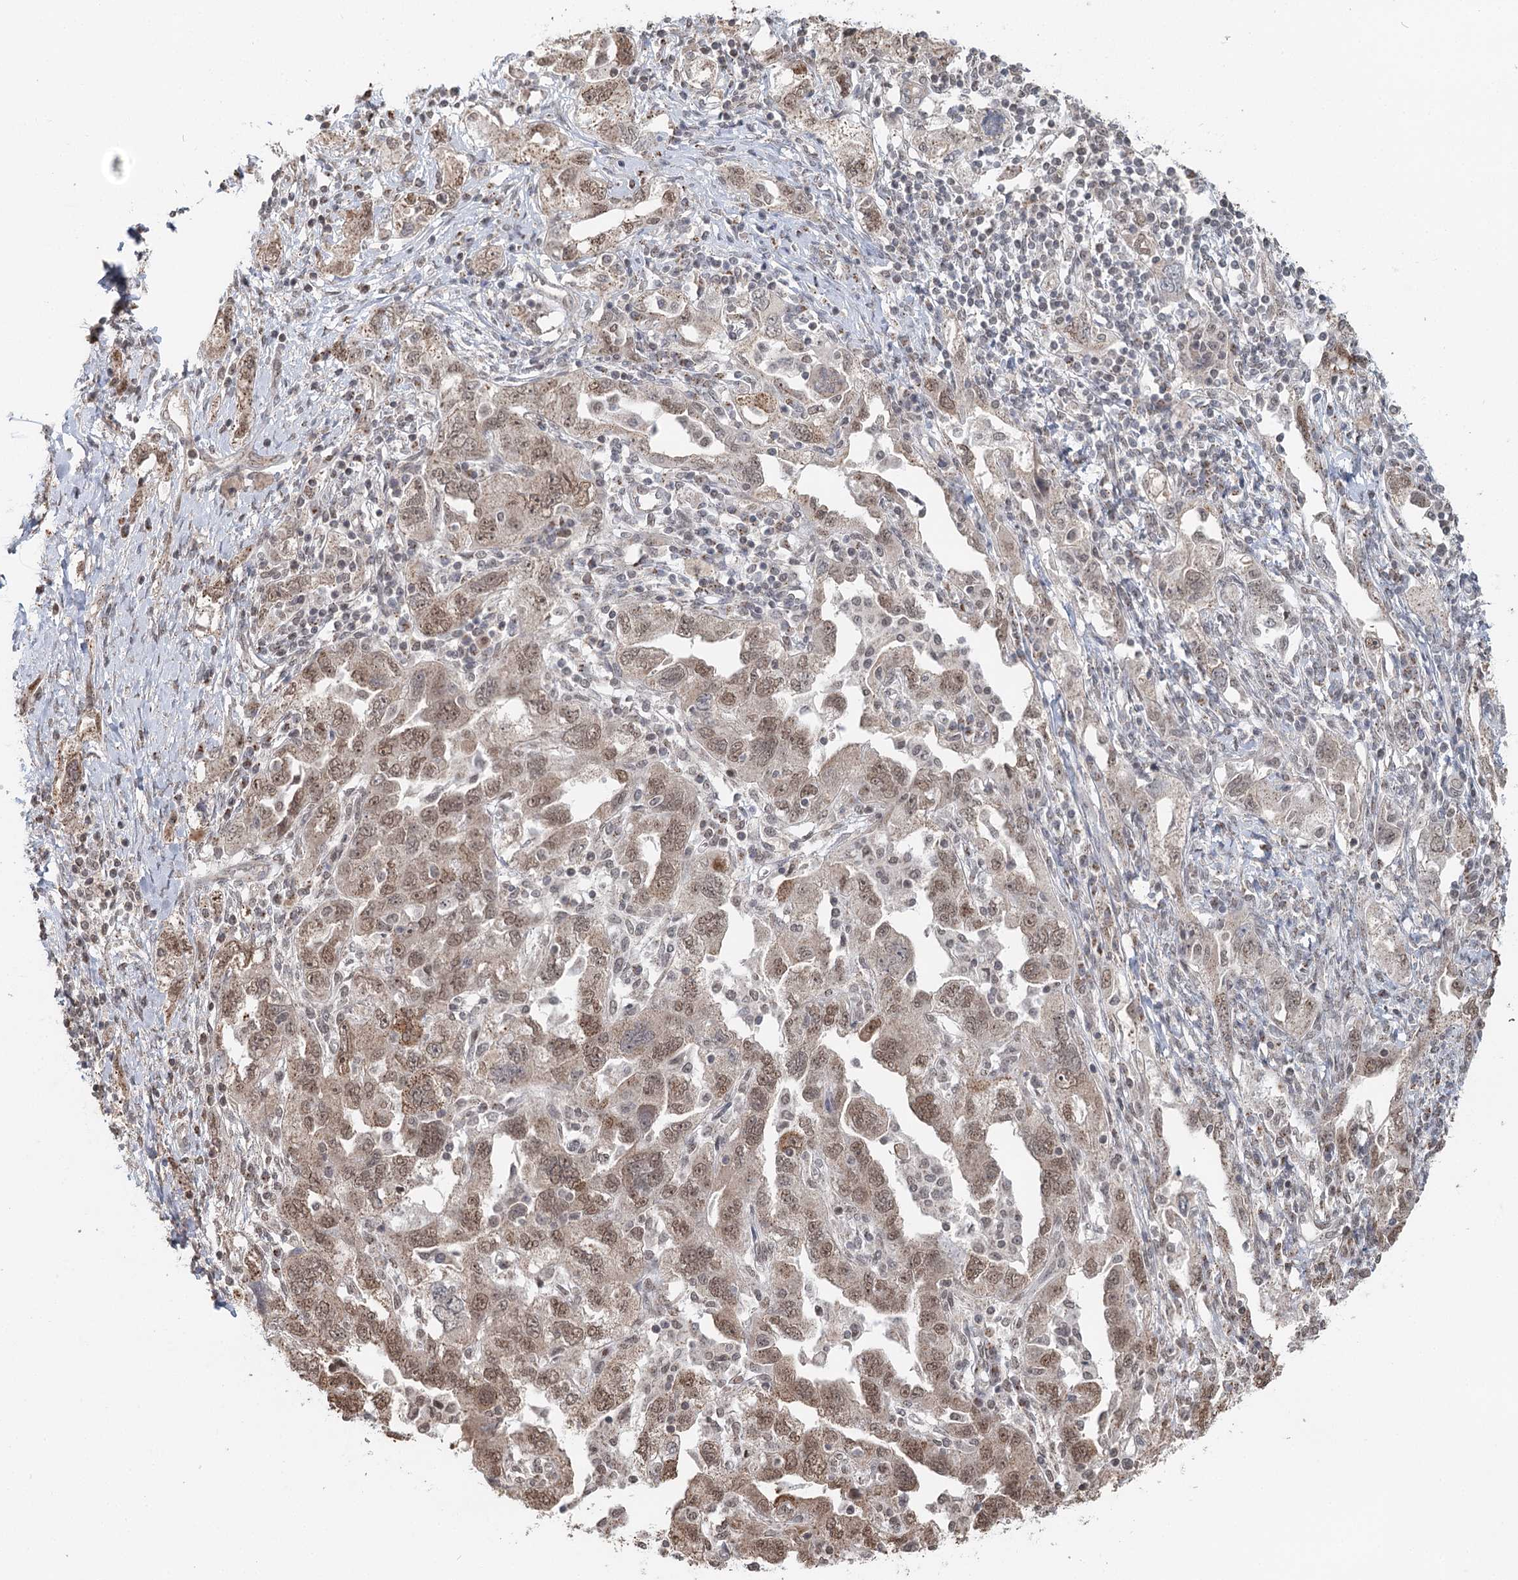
{"staining": {"intensity": "moderate", "quantity": ">75%", "location": "nuclear"}, "tissue": "ovarian cancer", "cell_type": "Tumor cells", "image_type": "cancer", "snomed": [{"axis": "morphology", "description": "Carcinoma, NOS"}, {"axis": "morphology", "description": "Cystadenocarcinoma, serous, NOS"}, {"axis": "topography", "description": "Ovary"}], "caption": "A brown stain highlights moderate nuclear staining of a protein in human carcinoma (ovarian) tumor cells. The protein is stained brown, and the nuclei are stained in blue (DAB (3,3'-diaminobenzidine) IHC with brightfield microscopy, high magnification).", "gene": "GPALPP1", "patient": {"sex": "female", "age": 69}}